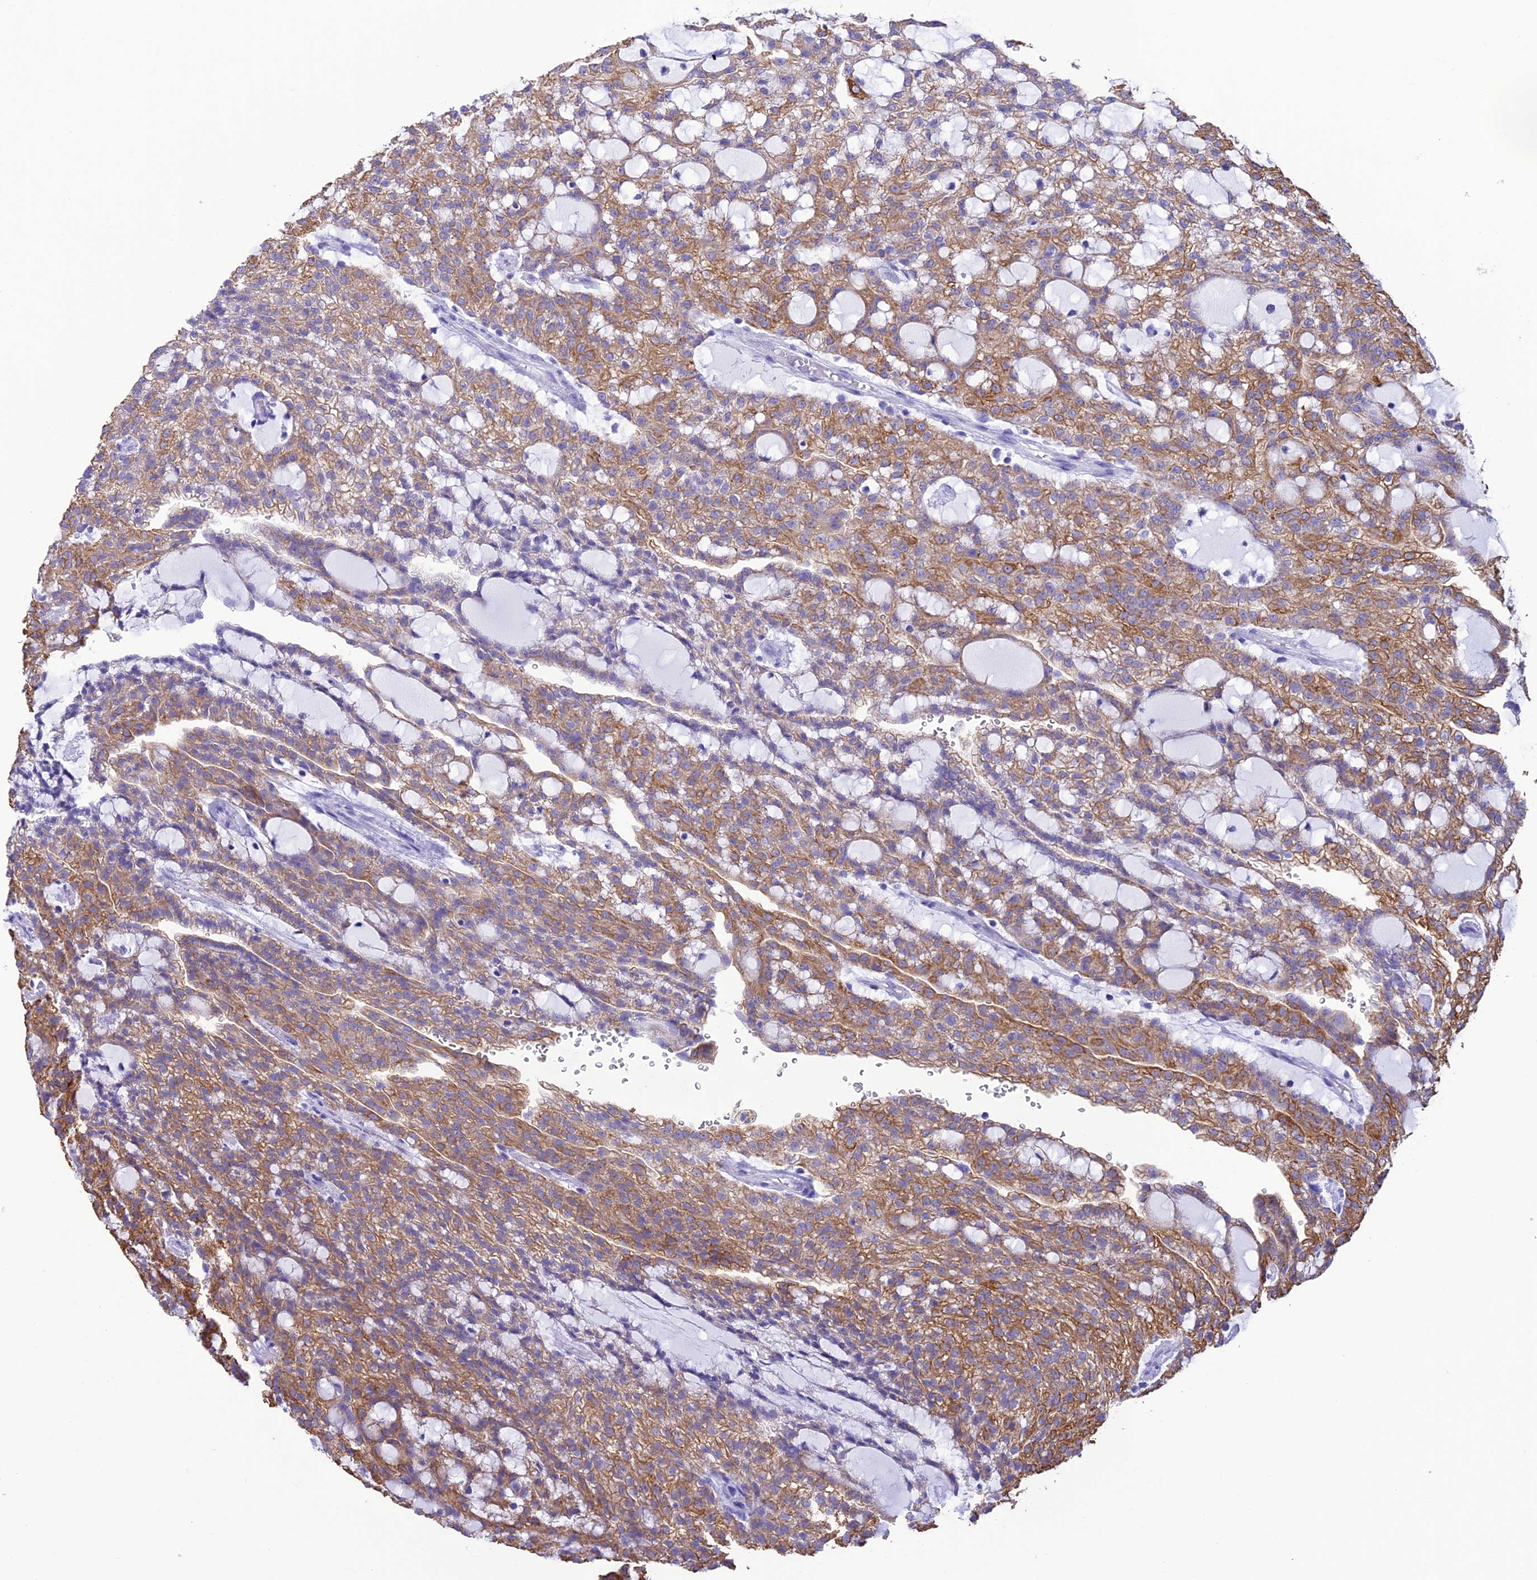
{"staining": {"intensity": "moderate", "quantity": ">75%", "location": "cytoplasmic/membranous"}, "tissue": "renal cancer", "cell_type": "Tumor cells", "image_type": "cancer", "snomed": [{"axis": "morphology", "description": "Adenocarcinoma, NOS"}, {"axis": "topography", "description": "Kidney"}], "caption": "Renal adenocarcinoma stained with a protein marker shows moderate staining in tumor cells.", "gene": "VPS52", "patient": {"sex": "male", "age": 63}}